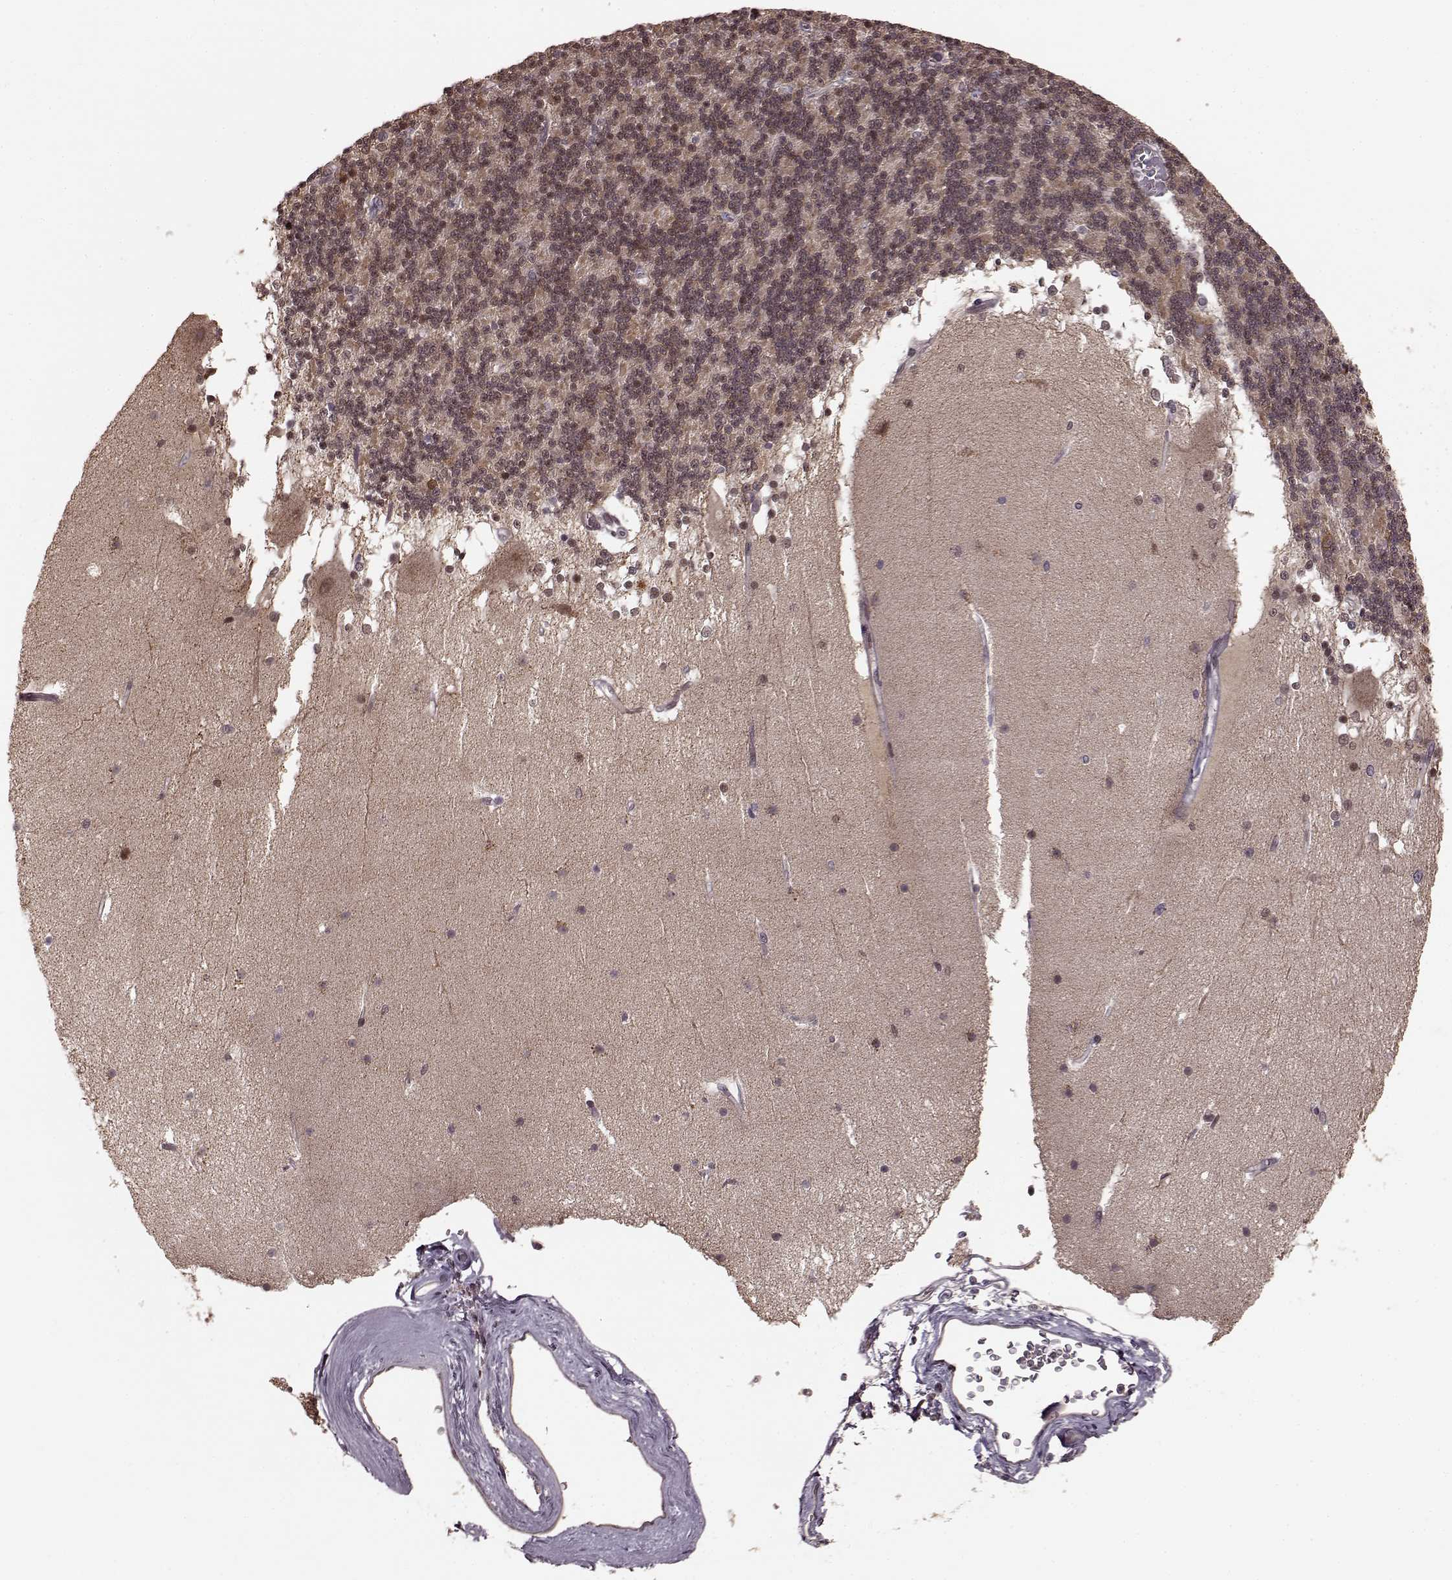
{"staining": {"intensity": "weak", "quantity": ">75%", "location": "cytoplasmic/membranous"}, "tissue": "cerebellum", "cell_type": "Cells in granular layer", "image_type": "normal", "snomed": [{"axis": "morphology", "description": "Normal tissue, NOS"}, {"axis": "topography", "description": "Cerebellum"}], "caption": "A histopathology image showing weak cytoplasmic/membranous staining in approximately >75% of cells in granular layer in unremarkable cerebellum, as visualized by brown immunohistochemical staining.", "gene": "PLCB4", "patient": {"sex": "female", "age": 19}}